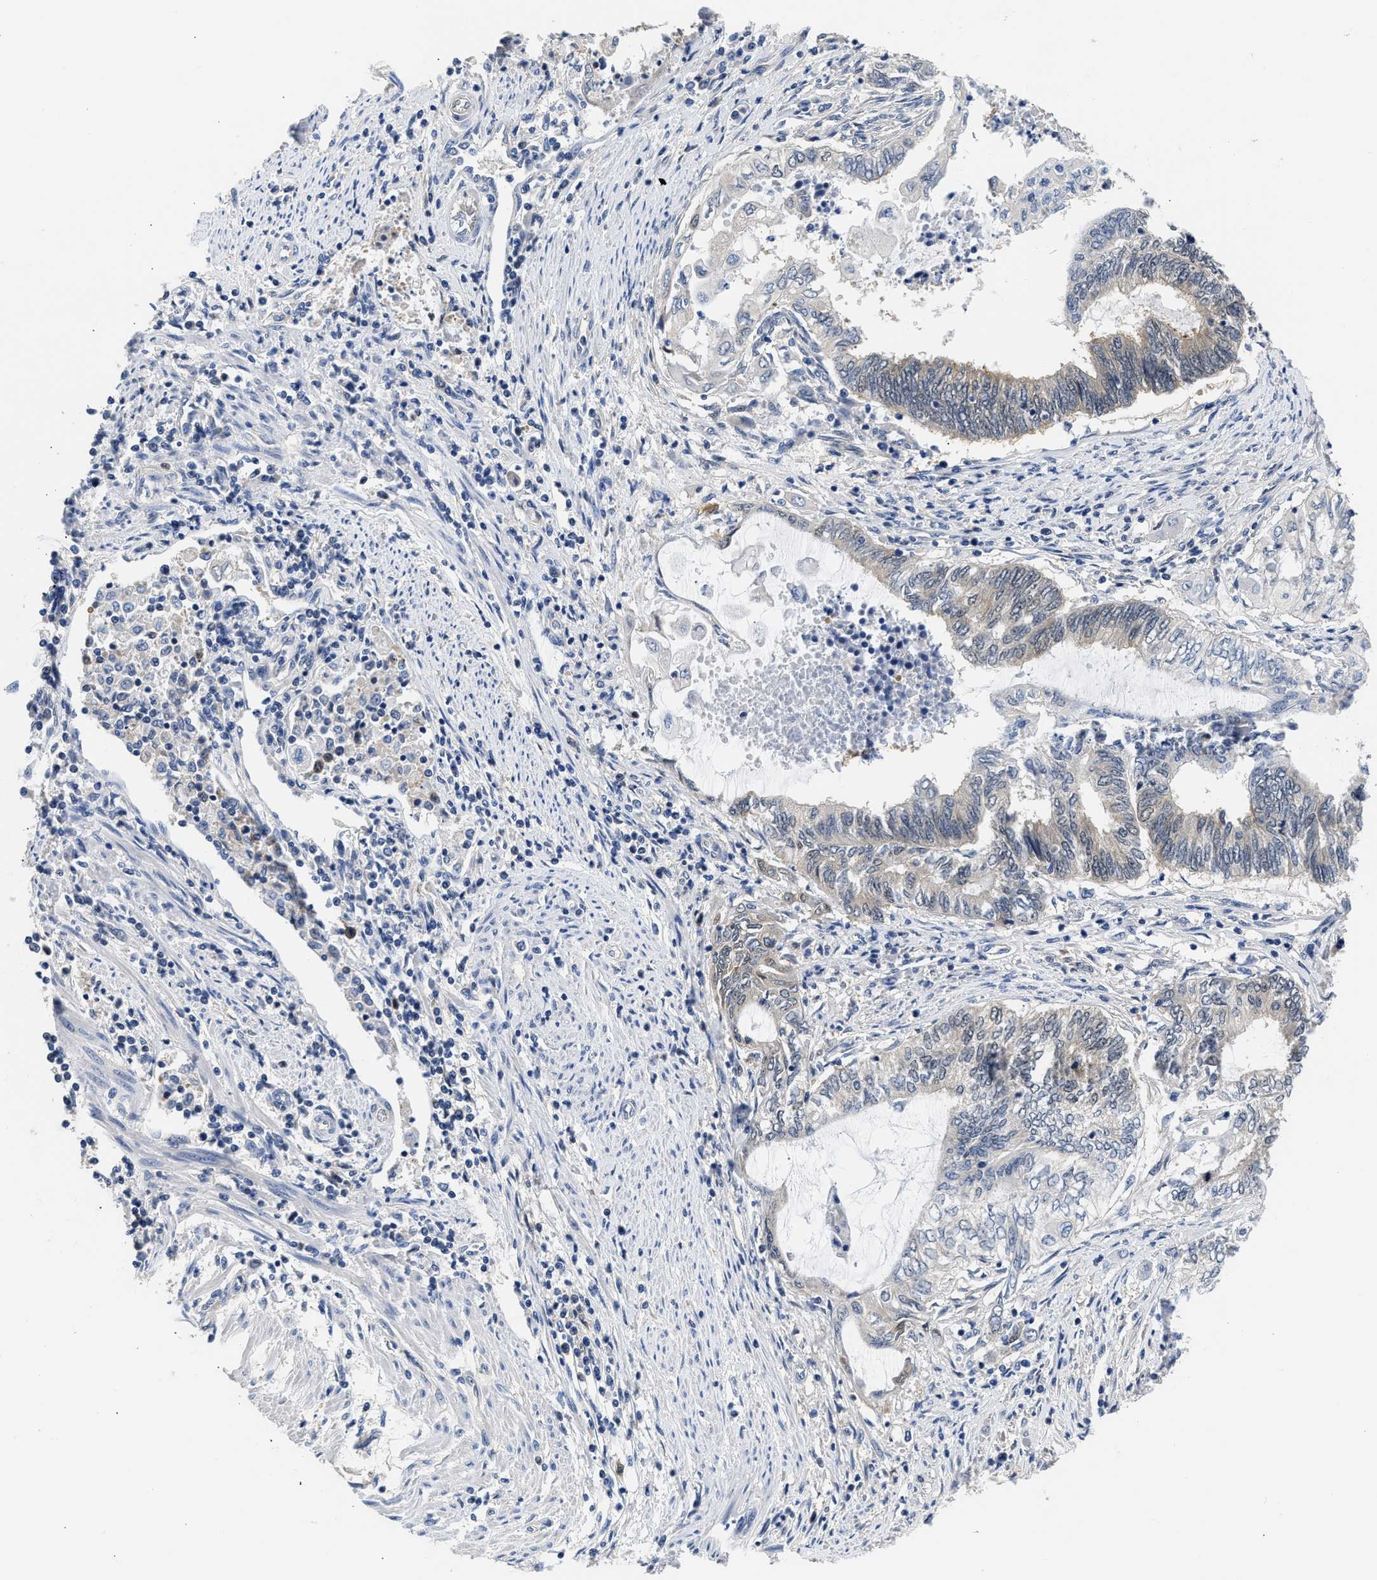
{"staining": {"intensity": "weak", "quantity": "<25%", "location": "cytoplasmic/membranous"}, "tissue": "endometrial cancer", "cell_type": "Tumor cells", "image_type": "cancer", "snomed": [{"axis": "morphology", "description": "Adenocarcinoma, NOS"}, {"axis": "topography", "description": "Uterus"}, {"axis": "topography", "description": "Endometrium"}], "caption": "IHC of adenocarcinoma (endometrial) demonstrates no staining in tumor cells.", "gene": "XPO5", "patient": {"sex": "female", "age": 70}}